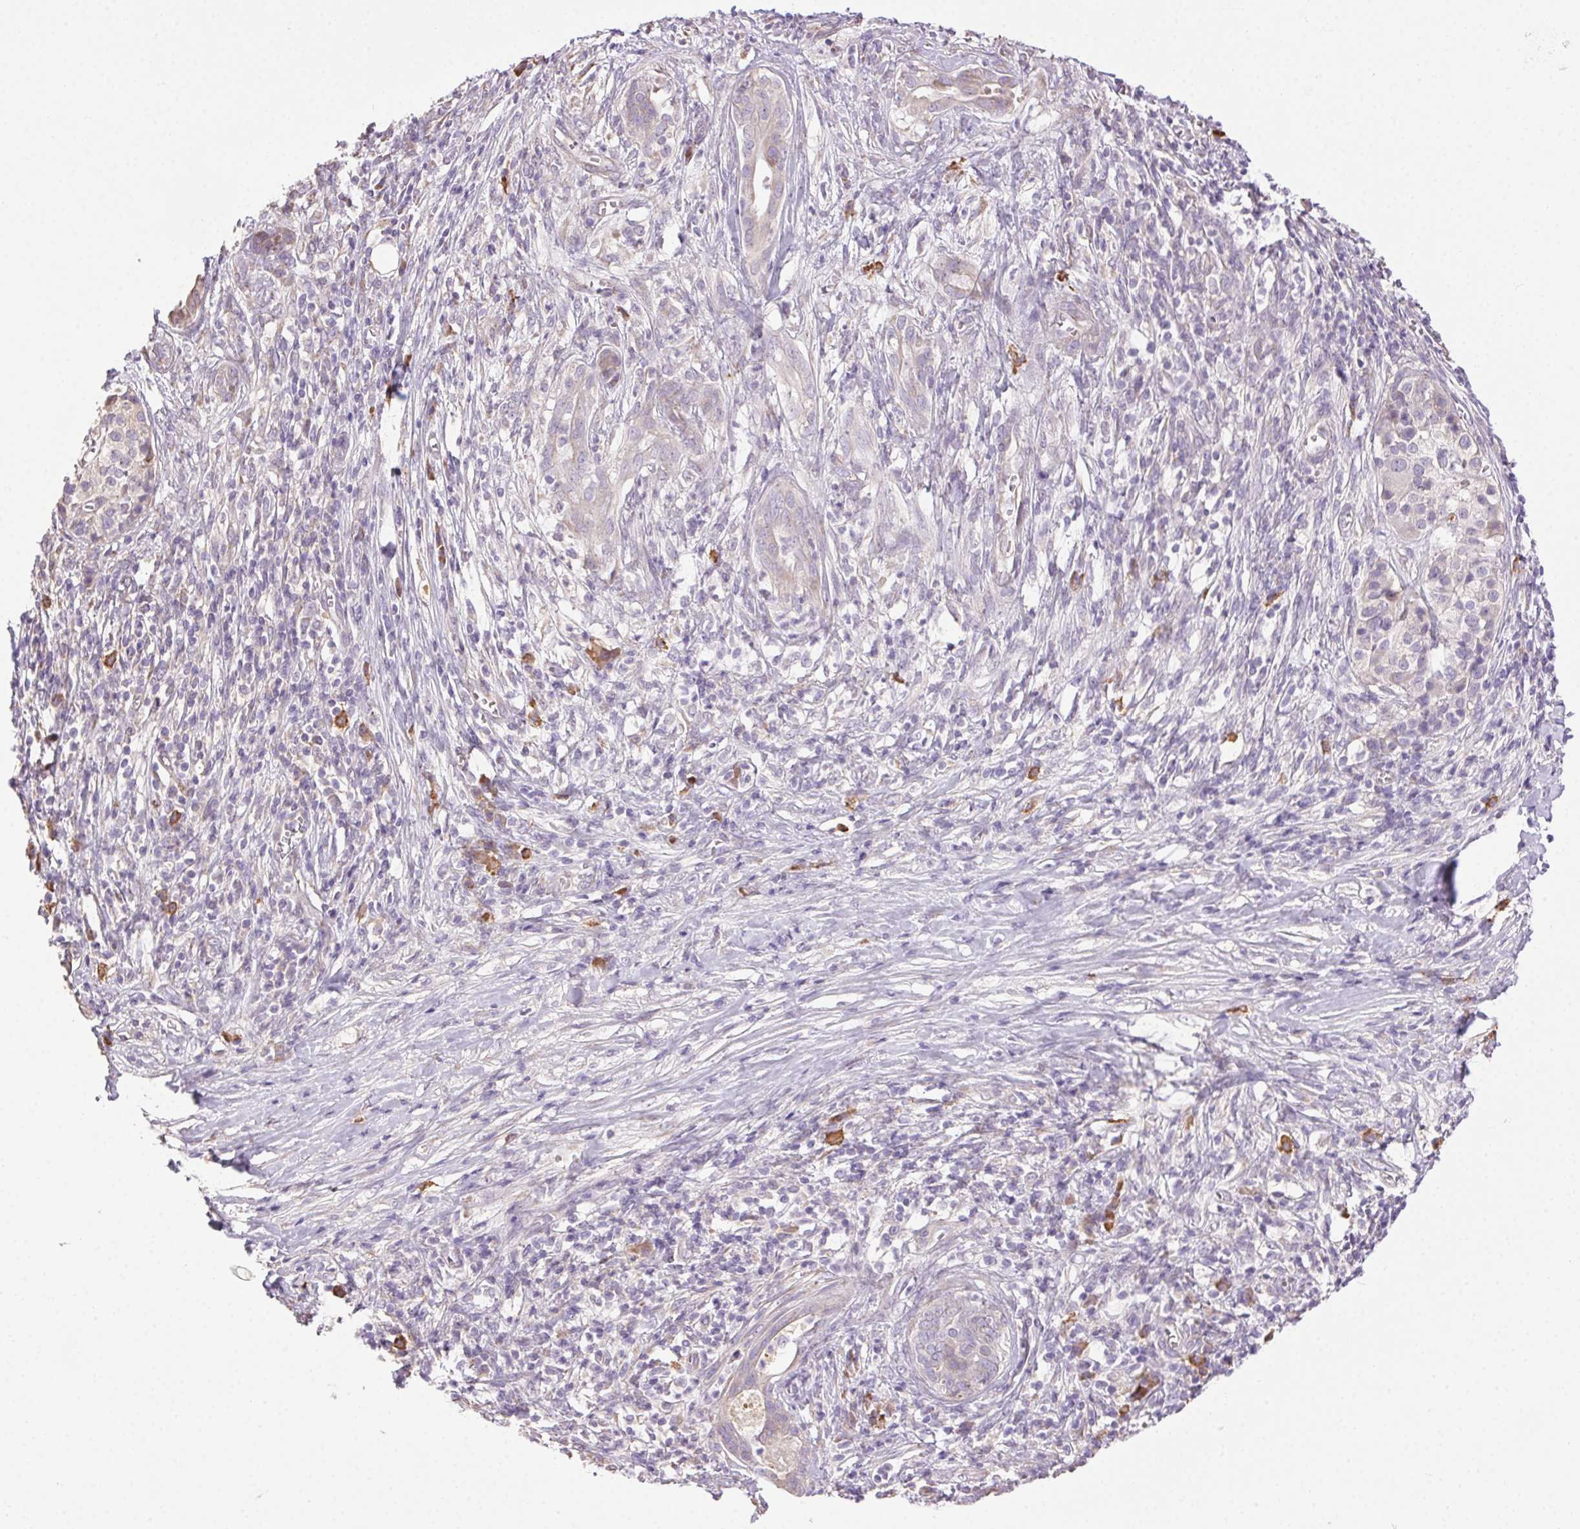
{"staining": {"intensity": "negative", "quantity": "none", "location": "none"}, "tissue": "pancreatic cancer", "cell_type": "Tumor cells", "image_type": "cancer", "snomed": [{"axis": "morphology", "description": "Adenocarcinoma, NOS"}, {"axis": "topography", "description": "Pancreas"}], "caption": "Pancreatic cancer (adenocarcinoma) was stained to show a protein in brown. There is no significant expression in tumor cells.", "gene": "SNX31", "patient": {"sex": "male", "age": 61}}